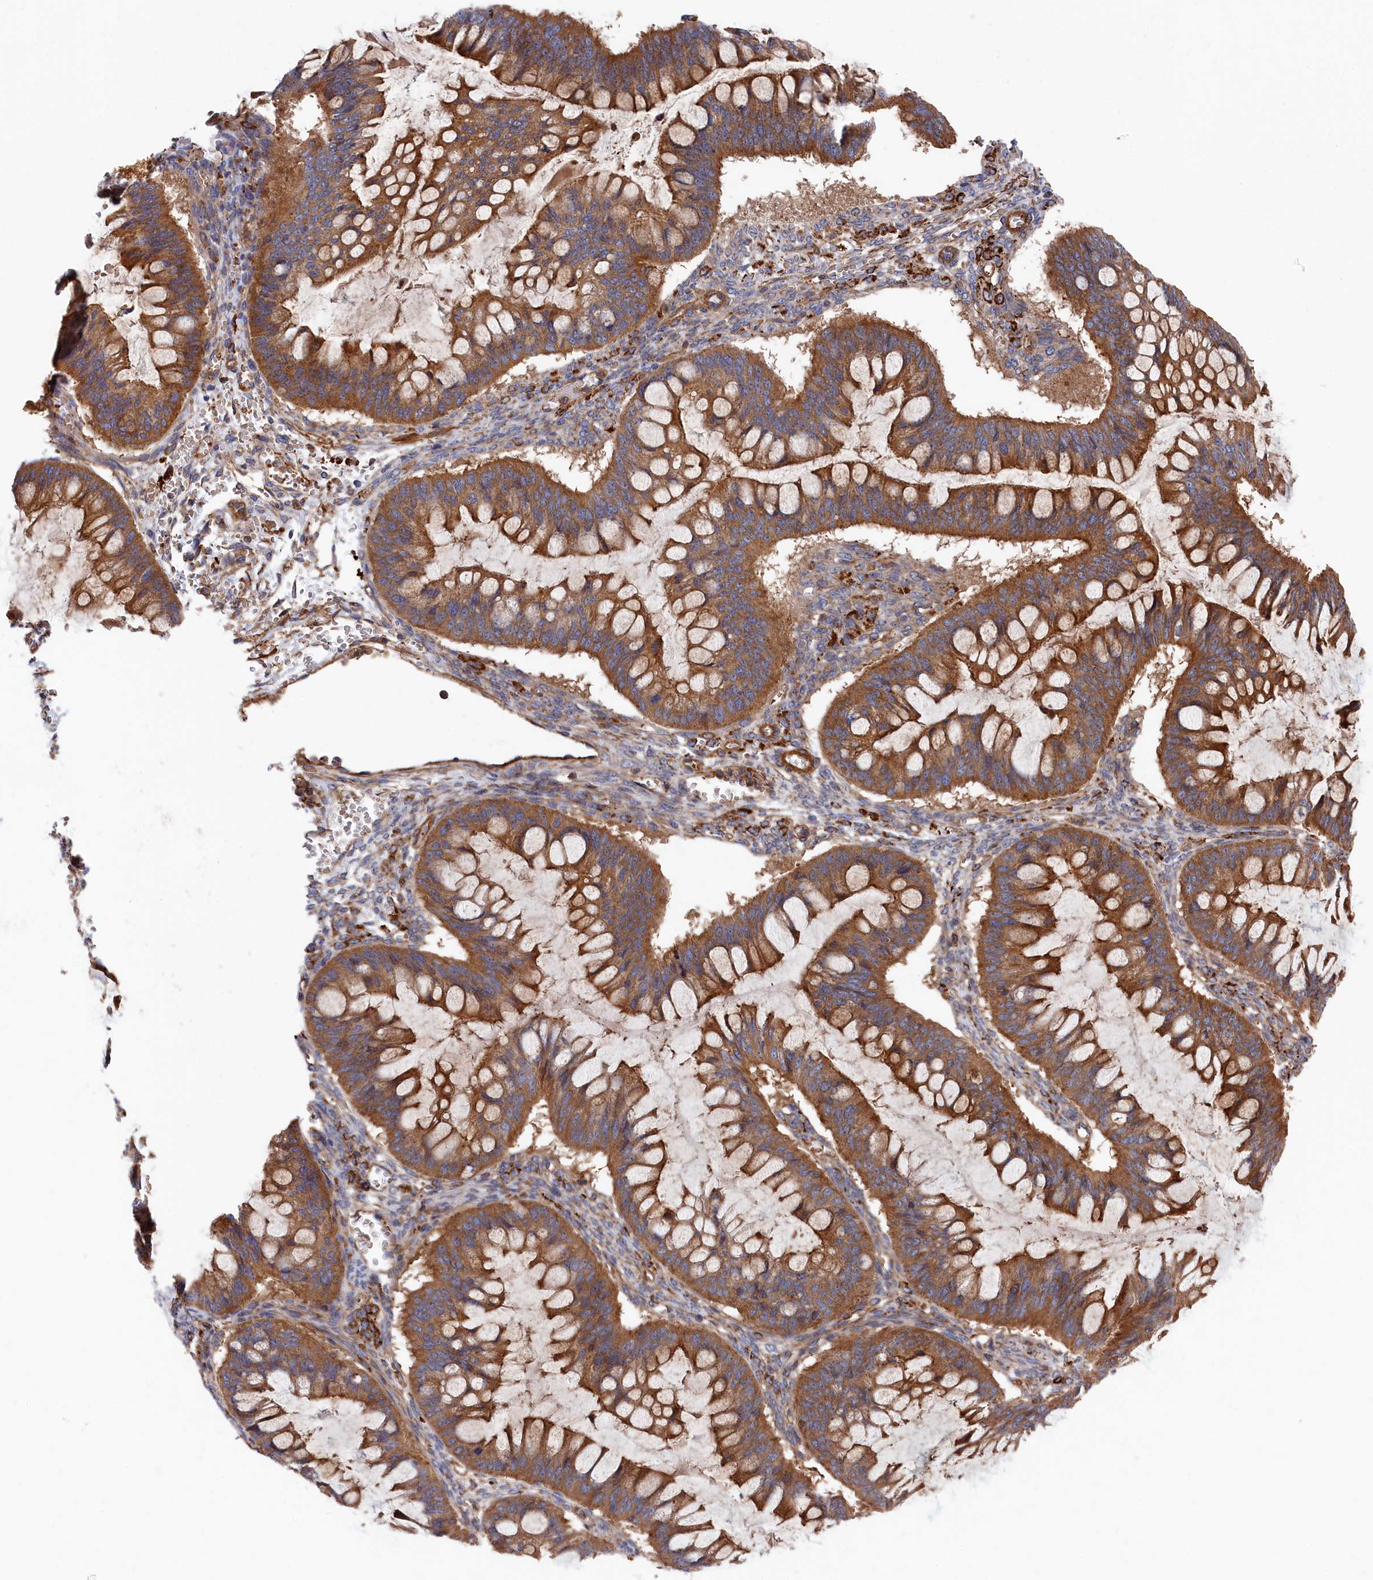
{"staining": {"intensity": "moderate", "quantity": ">75%", "location": "cytoplasmic/membranous"}, "tissue": "ovarian cancer", "cell_type": "Tumor cells", "image_type": "cancer", "snomed": [{"axis": "morphology", "description": "Cystadenocarcinoma, mucinous, NOS"}, {"axis": "topography", "description": "Ovary"}], "caption": "IHC image of ovarian cancer stained for a protein (brown), which exhibits medium levels of moderate cytoplasmic/membranous expression in about >75% of tumor cells.", "gene": "LDHD", "patient": {"sex": "female", "age": 73}}